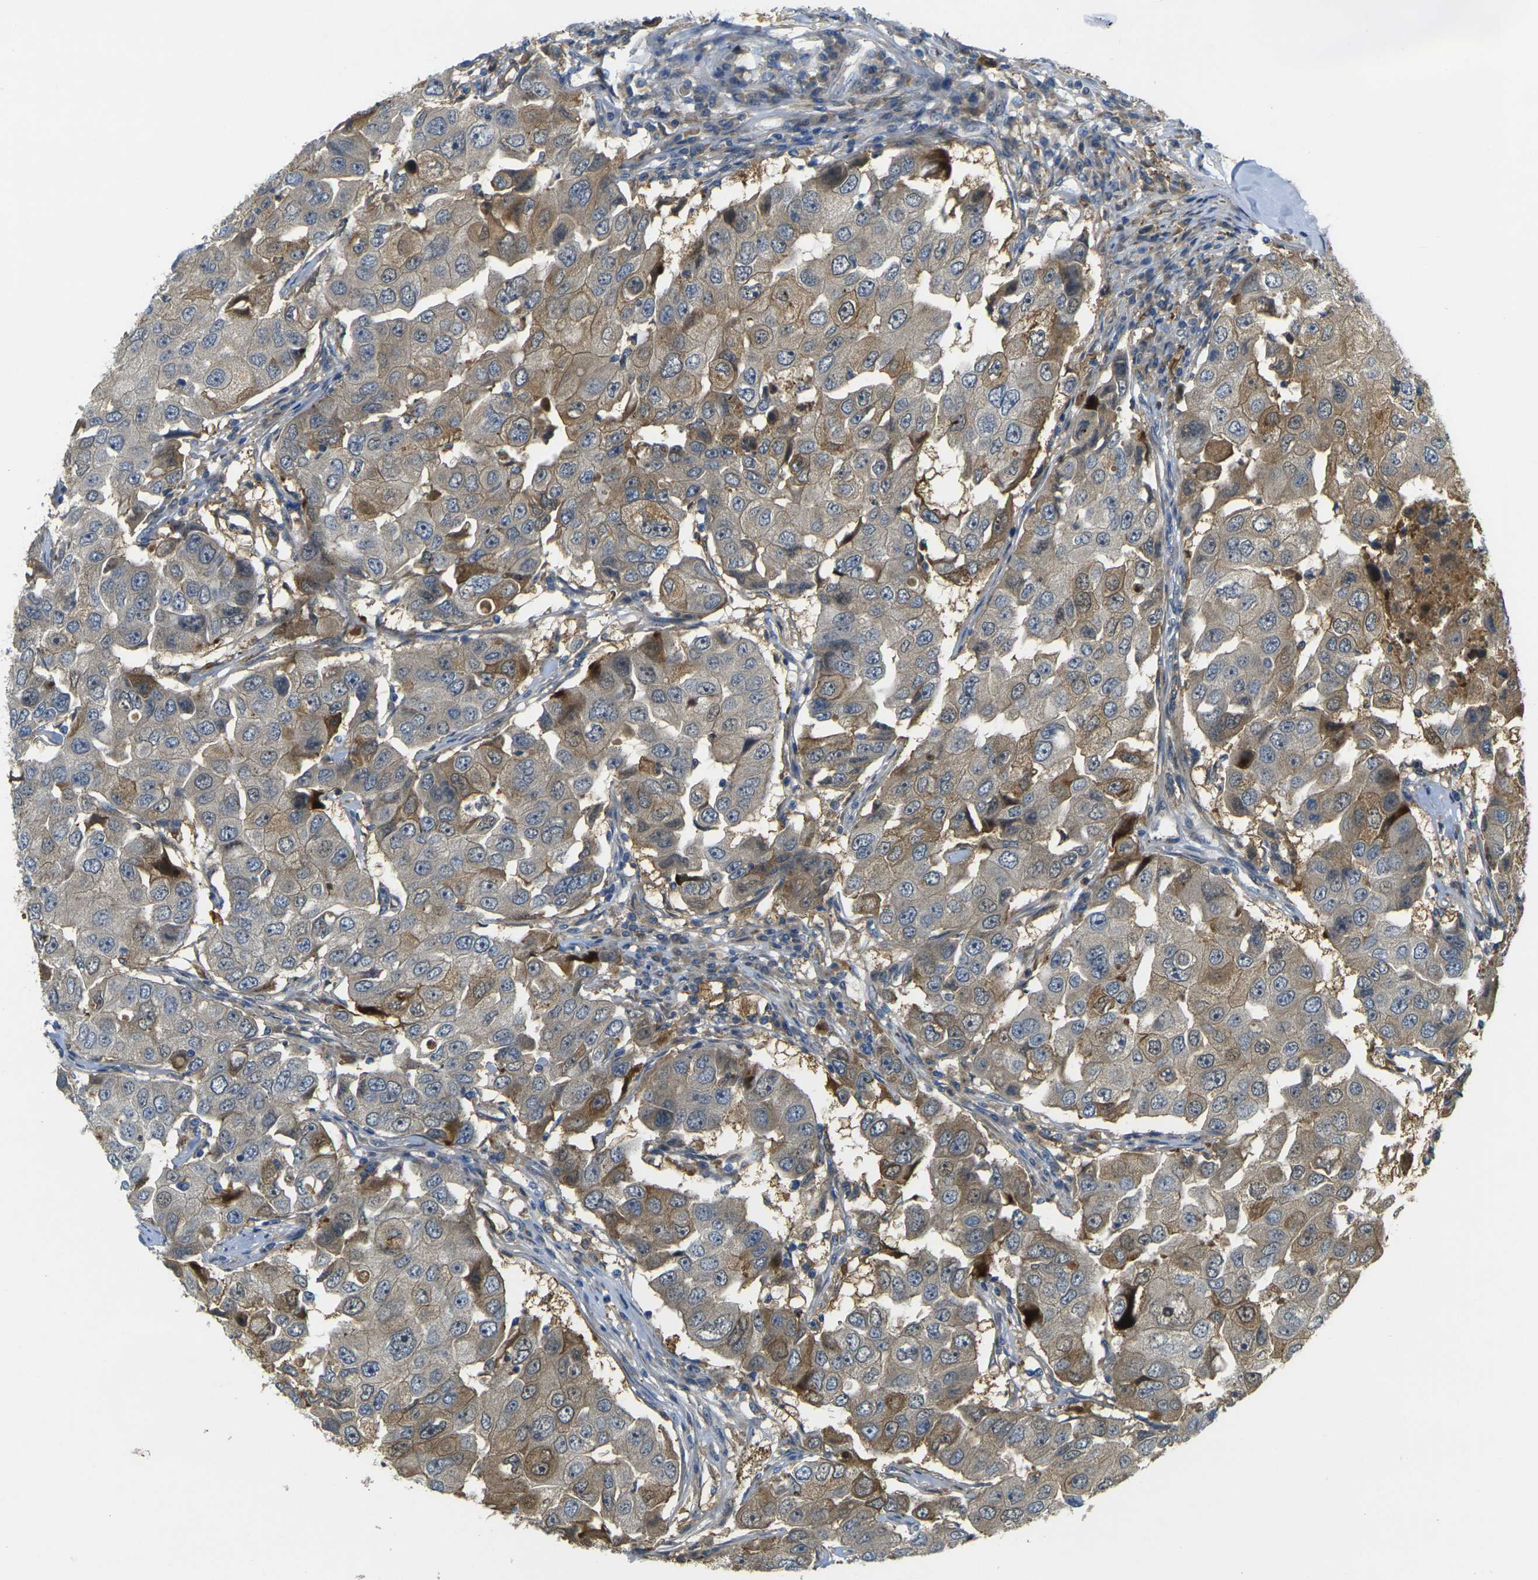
{"staining": {"intensity": "moderate", "quantity": "25%-75%", "location": "cytoplasmic/membranous"}, "tissue": "breast cancer", "cell_type": "Tumor cells", "image_type": "cancer", "snomed": [{"axis": "morphology", "description": "Duct carcinoma"}, {"axis": "topography", "description": "Breast"}], "caption": "Moderate cytoplasmic/membranous staining for a protein is seen in about 25%-75% of tumor cells of breast invasive ductal carcinoma using immunohistochemistry.", "gene": "PIGL", "patient": {"sex": "female", "age": 27}}